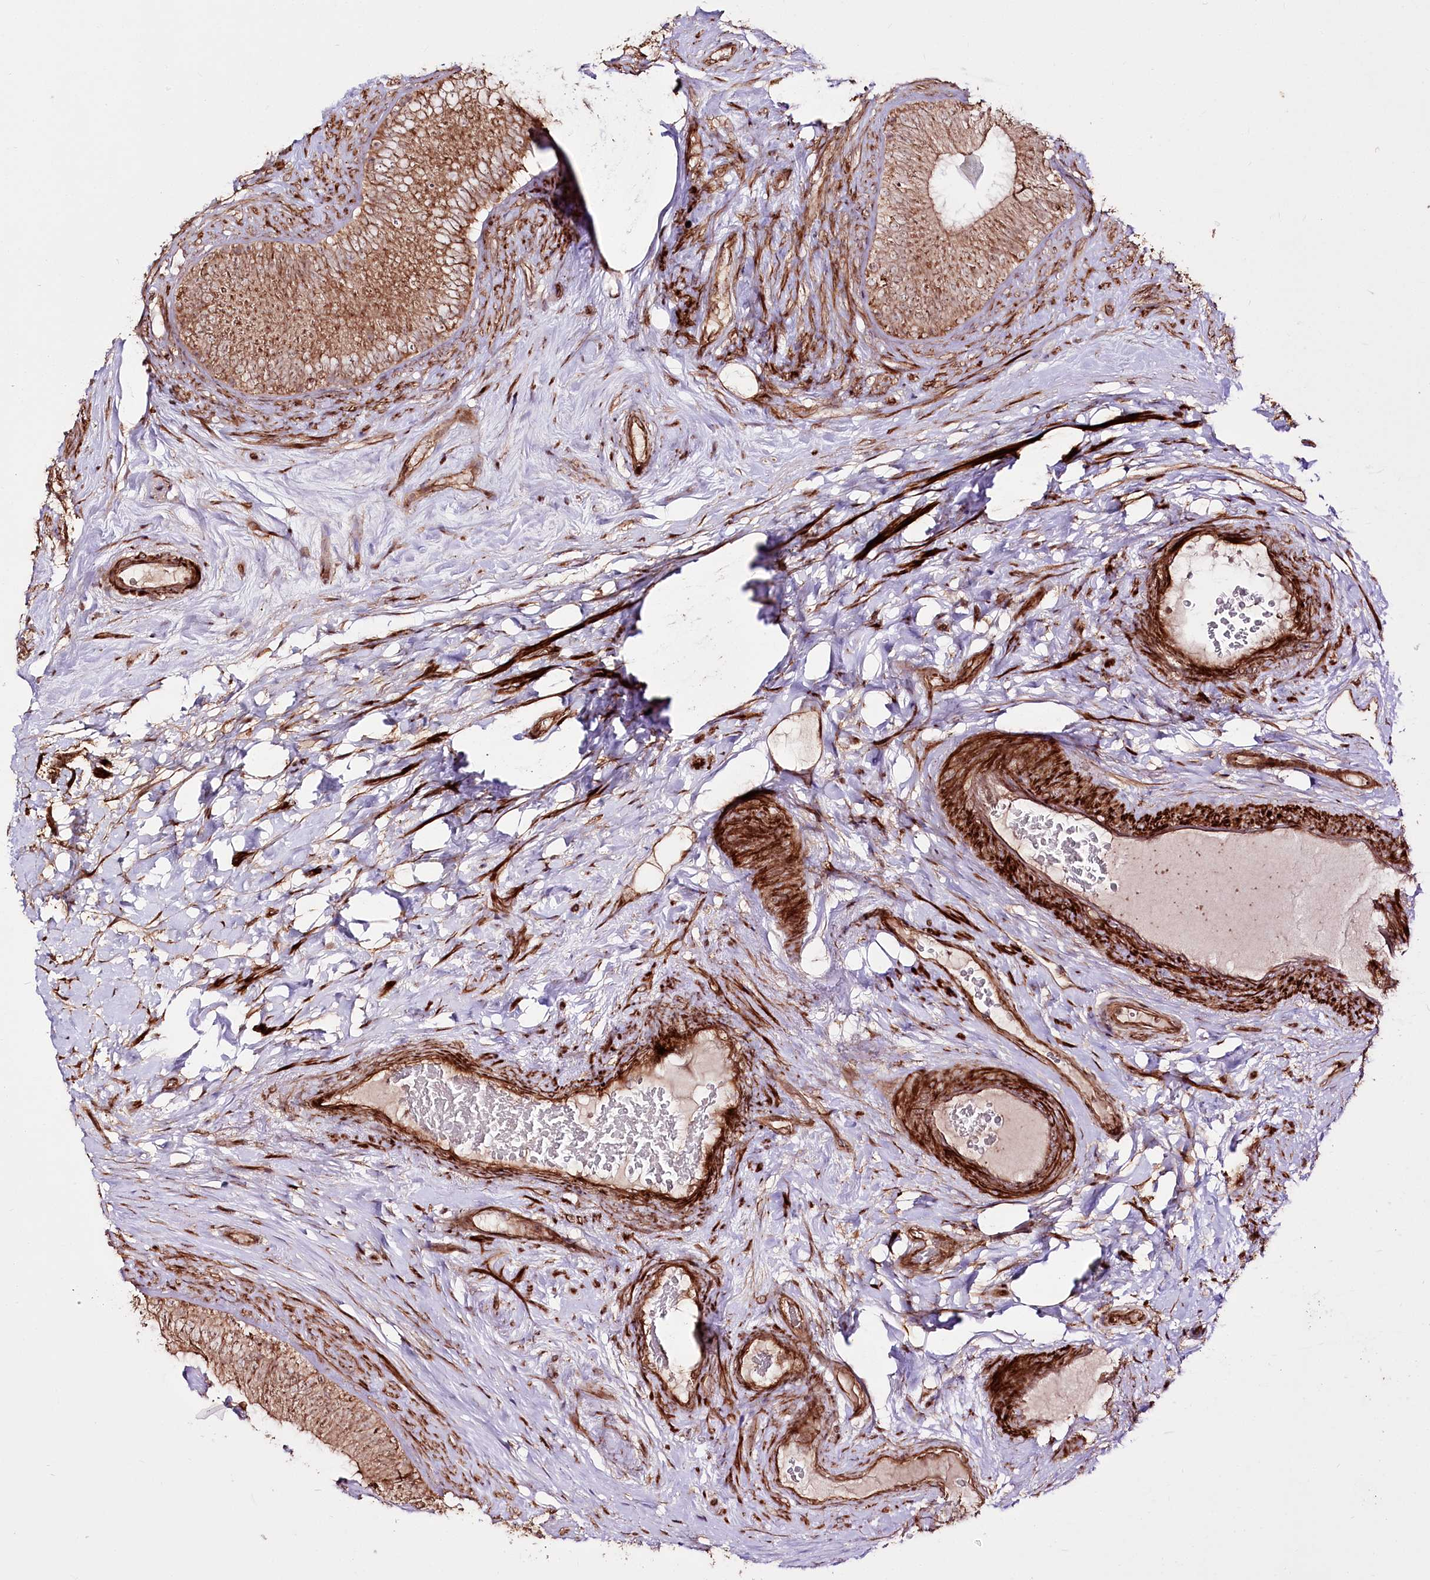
{"staining": {"intensity": "moderate", "quantity": ">75%", "location": "cytoplasmic/membranous"}, "tissue": "epididymis", "cell_type": "Glandular cells", "image_type": "normal", "snomed": [{"axis": "morphology", "description": "Normal tissue, NOS"}, {"axis": "topography", "description": "Epididymis"}], "caption": "Benign epididymis displays moderate cytoplasmic/membranous expression in about >75% of glandular cells.", "gene": "REXO2", "patient": {"sex": "male", "age": 84}}